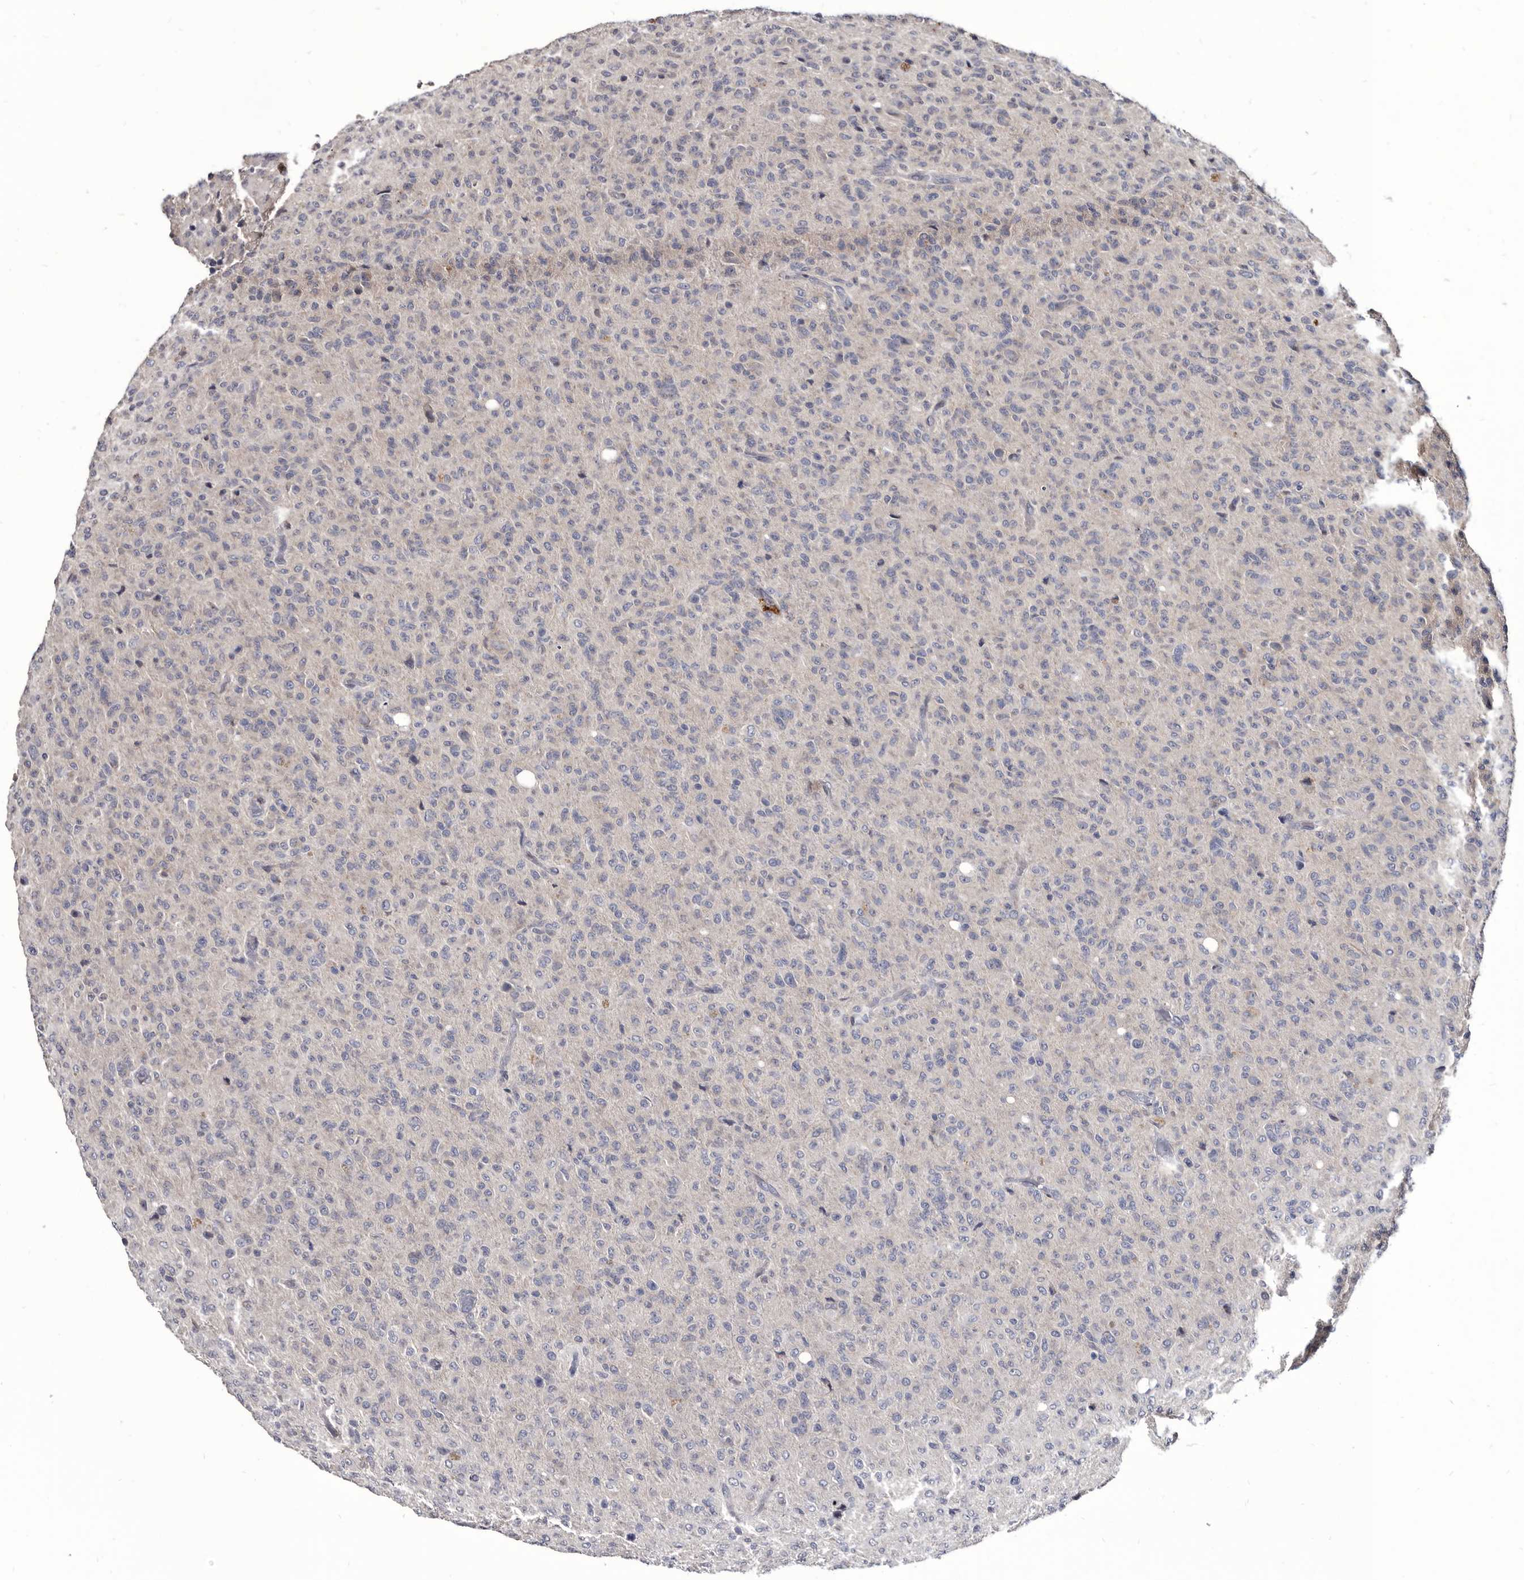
{"staining": {"intensity": "negative", "quantity": "none", "location": "none"}, "tissue": "glioma", "cell_type": "Tumor cells", "image_type": "cancer", "snomed": [{"axis": "morphology", "description": "Glioma, malignant, High grade"}, {"axis": "topography", "description": "Brain"}], "caption": "Histopathology image shows no significant protein staining in tumor cells of malignant glioma (high-grade). (Immunohistochemistry (ihc), brightfield microscopy, high magnification).", "gene": "PROM1", "patient": {"sex": "female", "age": 57}}